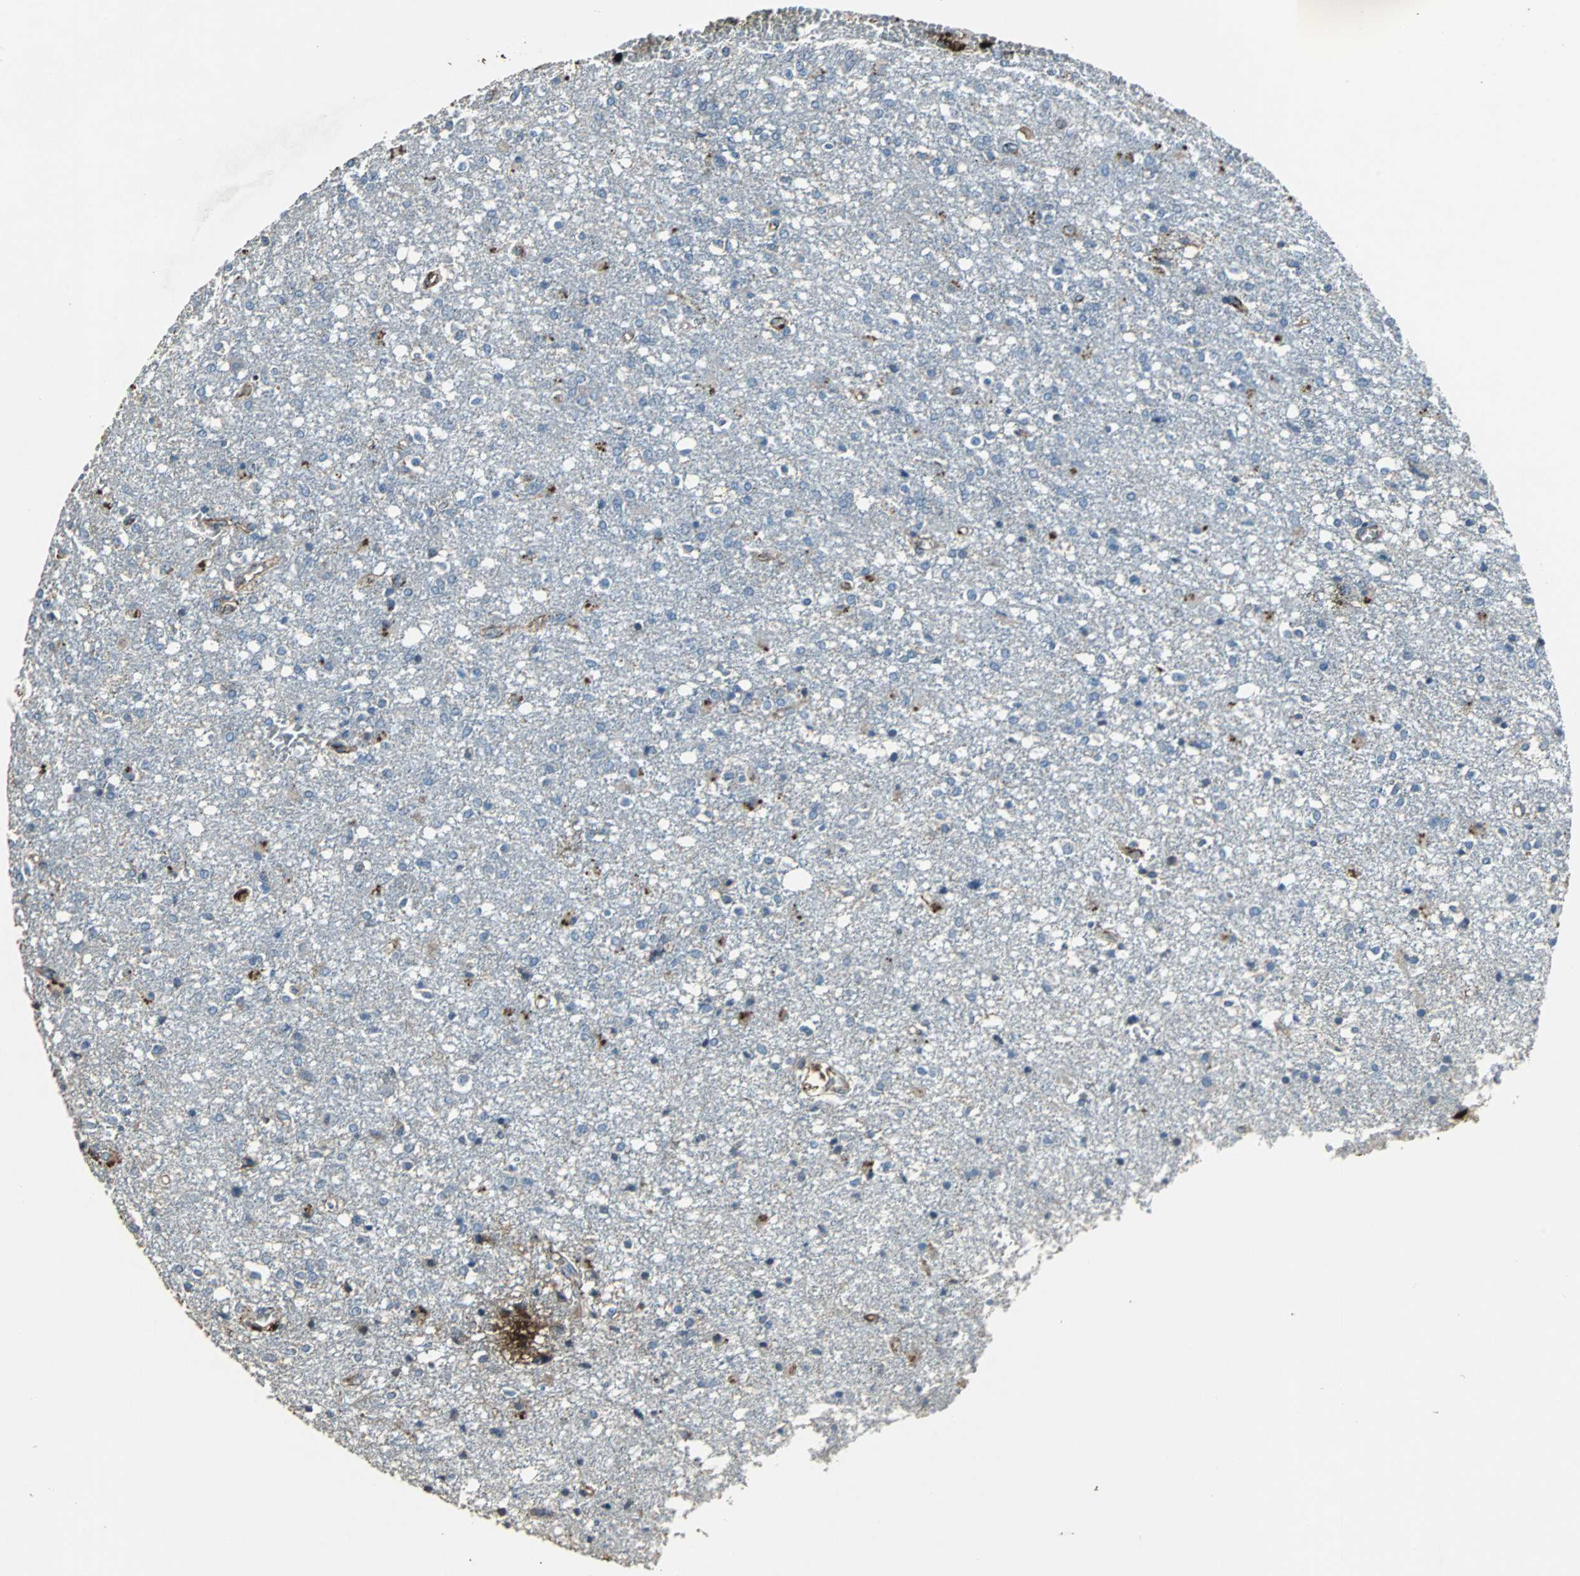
{"staining": {"intensity": "negative", "quantity": "none", "location": "none"}, "tissue": "glioma", "cell_type": "Tumor cells", "image_type": "cancer", "snomed": [{"axis": "morphology", "description": "Glioma, malignant, High grade"}, {"axis": "topography", "description": "Cerebral cortex"}], "caption": "The histopathology image demonstrates no significant expression in tumor cells of glioma.", "gene": "F11R", "patient": {"sex": "male", "age": 76}}